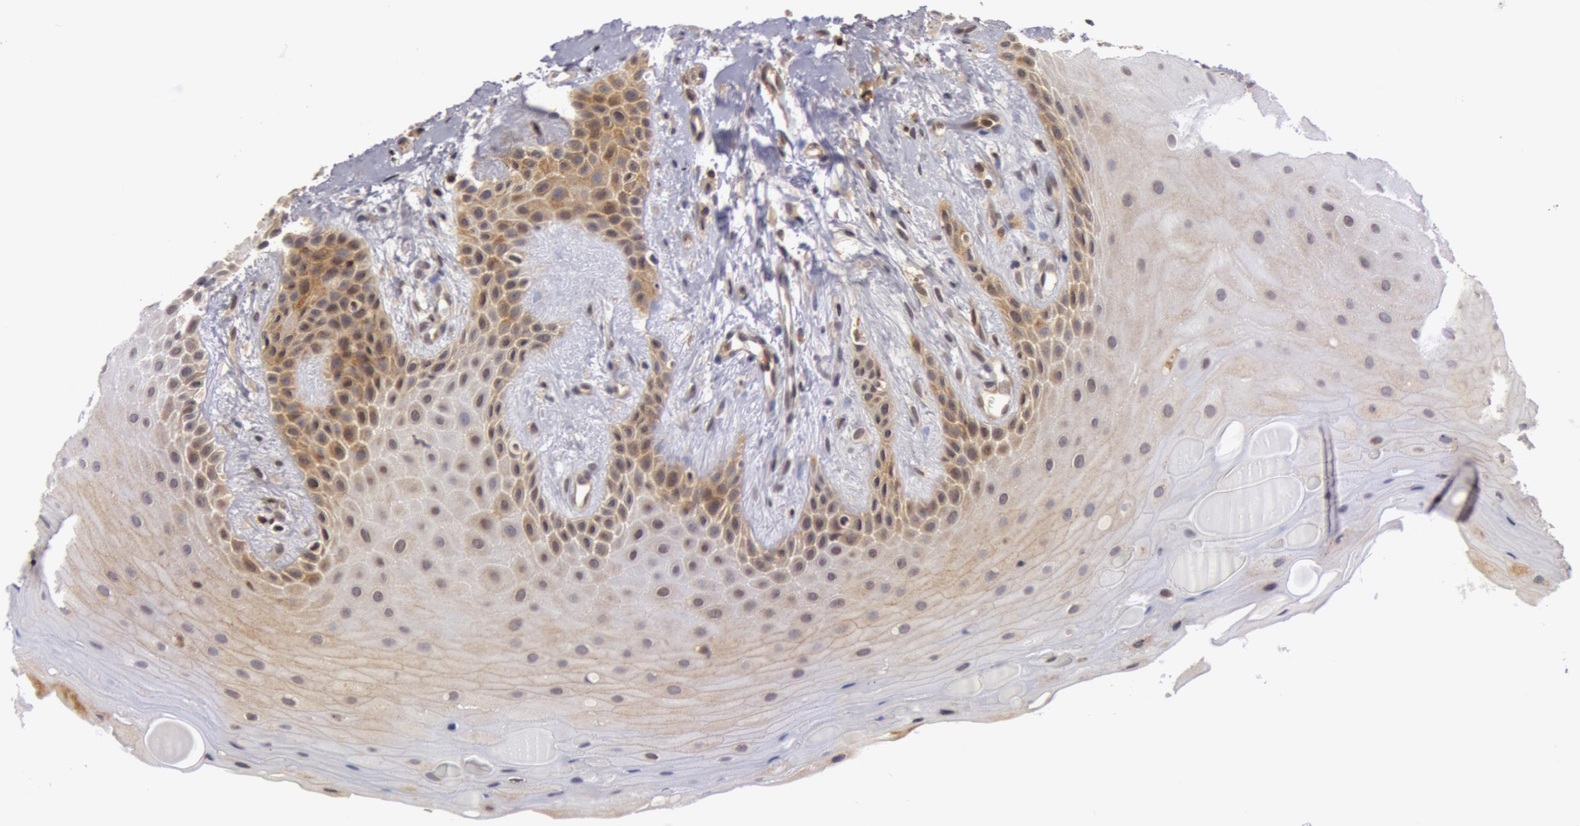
{"staining": {"intensity": "weak", "quantity": "<25%", "location": "nuclear"}, "tissue": "oral mucosa", "cell_type": "Squamous epithelial cells", "image_type": "normal", "snomed": [{"axis": "morphology", "description": "Normal tissue, NOS"}, {"axis": "topography", "description": "Oral tissue"}], "caption": "A micrograph of human oral mucosa is negative for staining in squamous epithelial cells. The staining is performed using DAB (3,3'-diaminobenzidine) brown chromogen with nuclei counter-stained in using hematoxylin.", "gene": "ZNF350", "patient": {"sex": "male", "age": 69}}